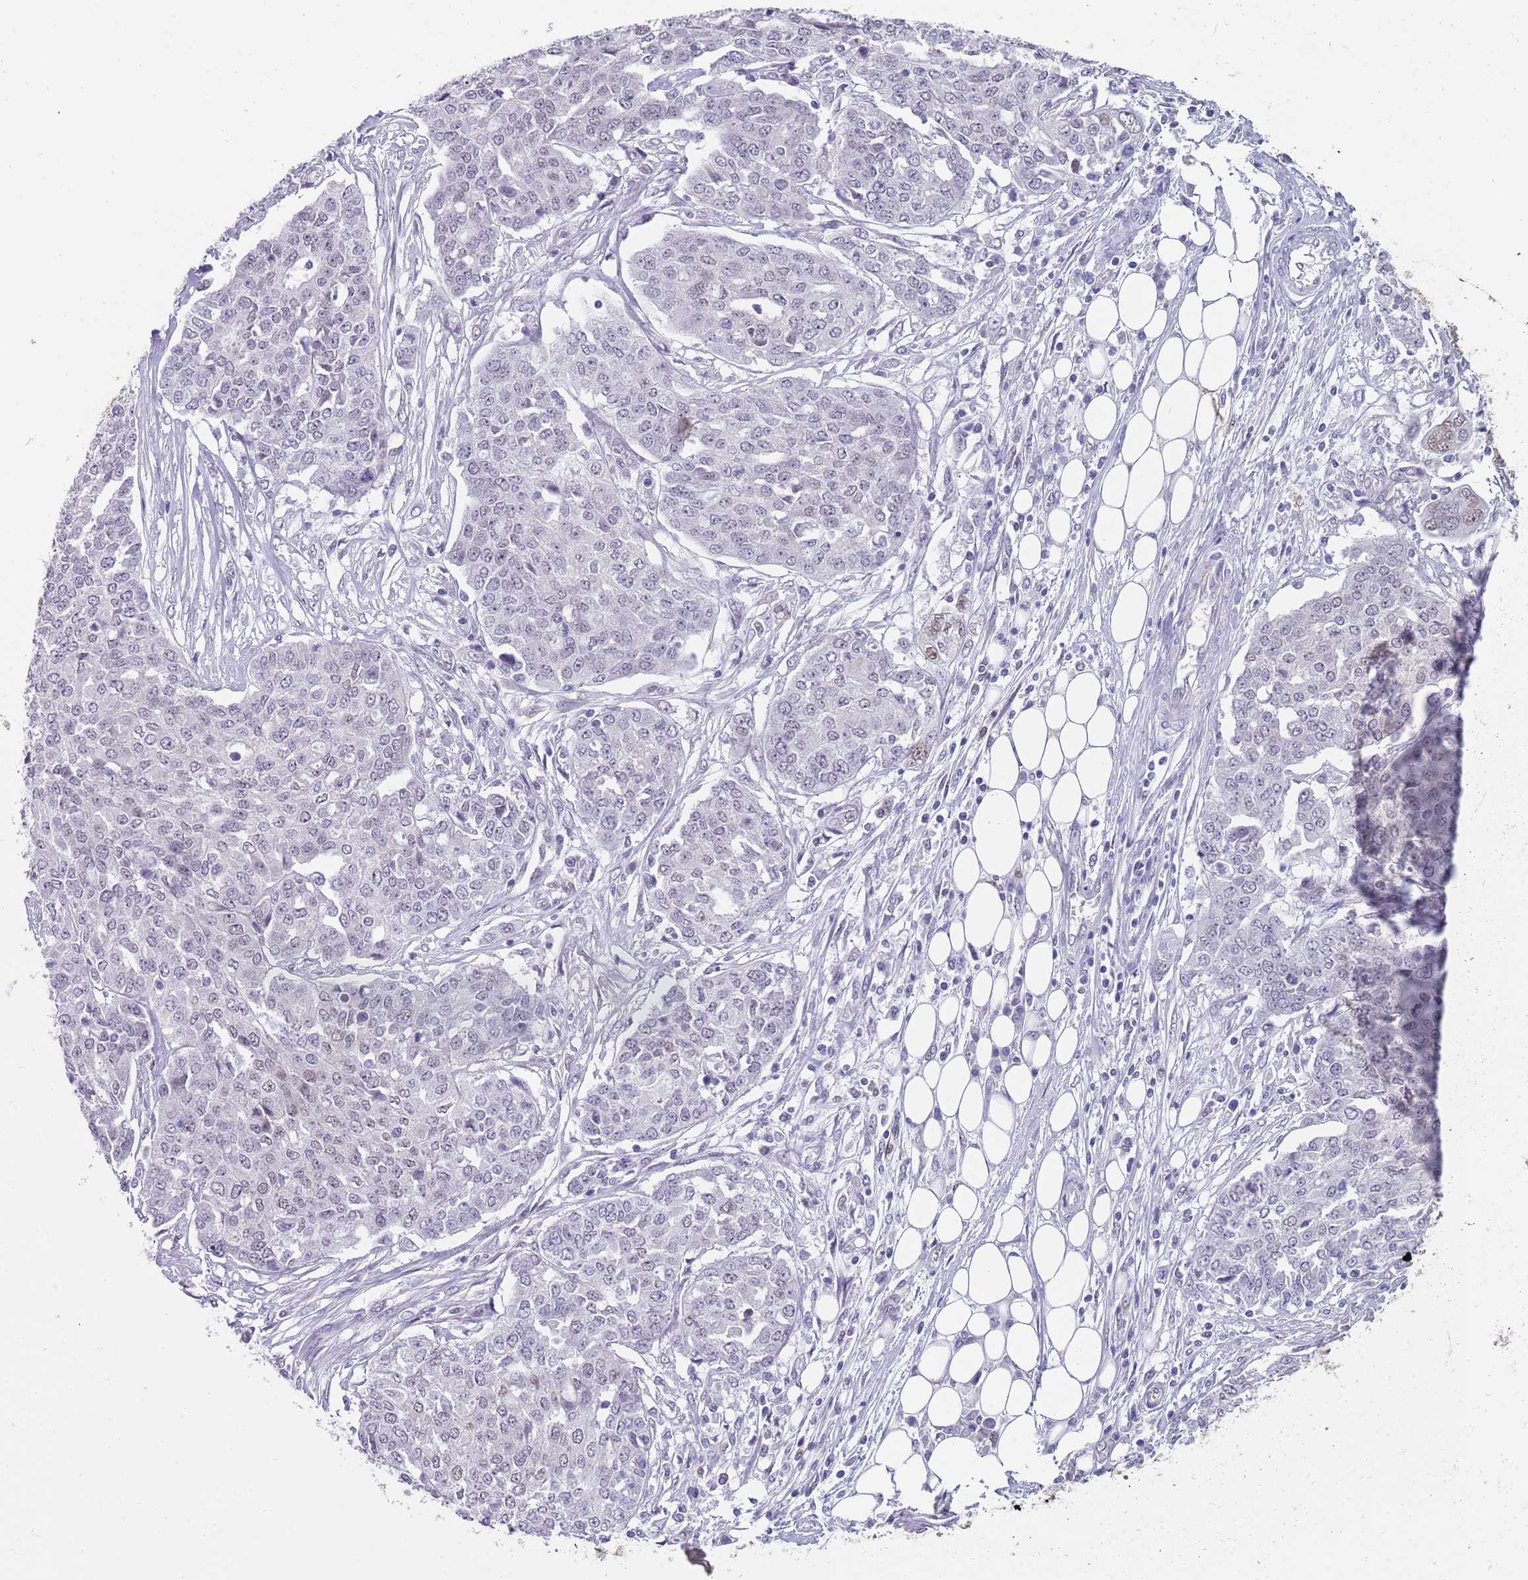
{"staining": {"intensity": "weak", "quantity": "<25%", "location": "nuclear"}, "tissue": "ovarian cancer", "cell_type": "Tumor cells", "image_type": "cancer", "snomed": [{"axis": "morphology", "description": "Cystadenocarcinoma, serous, NOS"}, {"axis": "topography", "description": "Soft tissue"}, {"axis": "topography", "description": "Ovary"}], "caption": "Tumor cells are negative for brown protein staining in serous cystadenocarcinoma (ovarian).", "gene": "SEPHS2", "patient": {"sex": "female", "age": 57}}